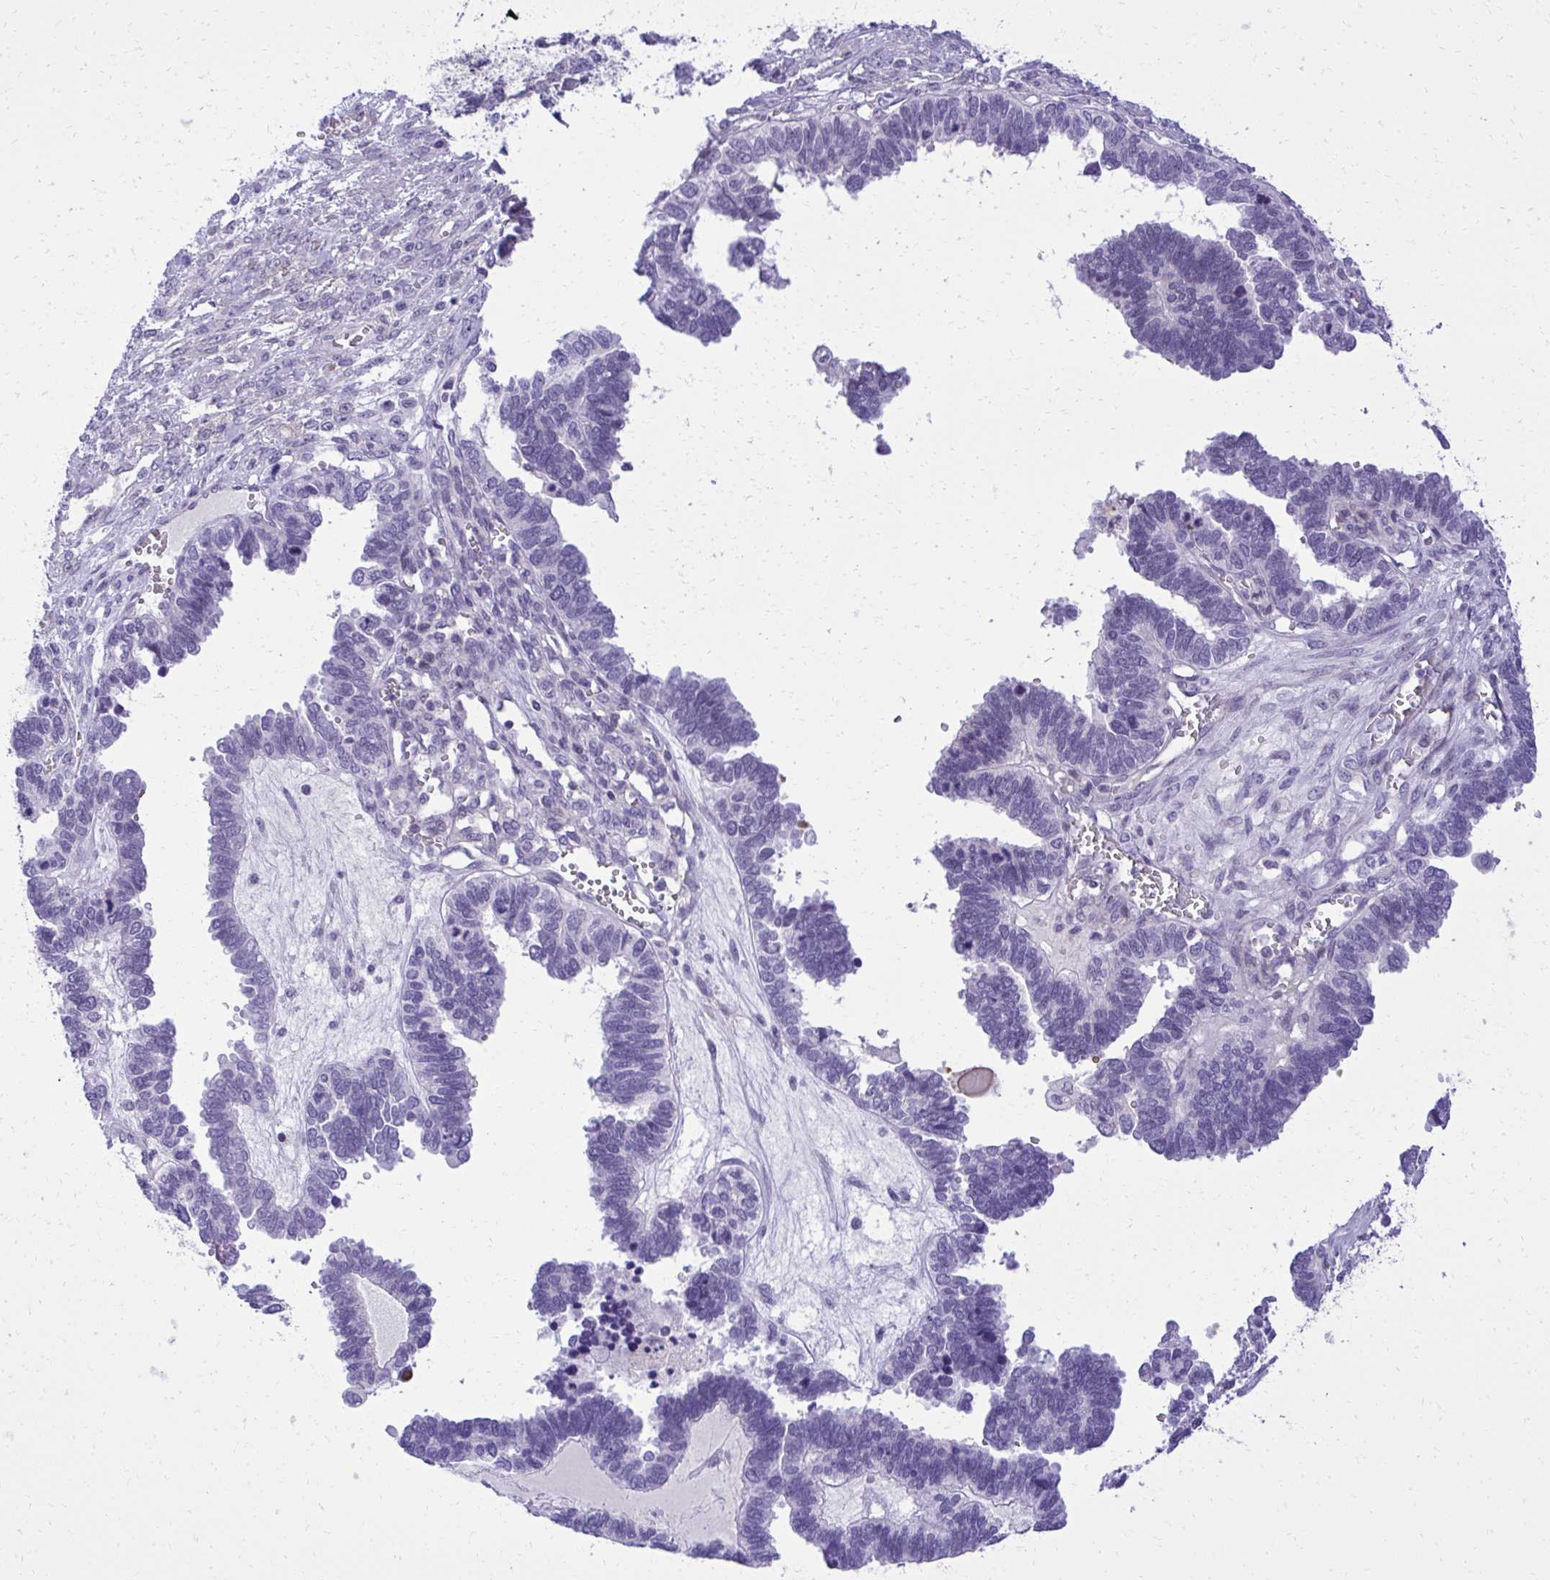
{"staining": {"intensity": "negative", "quantity": "none", "location": "none"}, "tissue": "ovarian cancer", "cell_type": "Tumor cells", "image_type": "cancer", "snomed": [{"axis": "morphology", "description": "Cystadenocarcinoma, serous, NOS"}, {"axis": "topography", "description": "Ovary"}], "caption": "Photomicrograph shows no protein staining in tumor cells of ovarian cancer (serous cystadenocarcinoma) tissue. (Brightfield microscopy of DAB (3,3'-diaminobenzidine) IHC at high magnification).", "gene": "PITPNM3", "patient": {"sex": "female", "age": 51}}